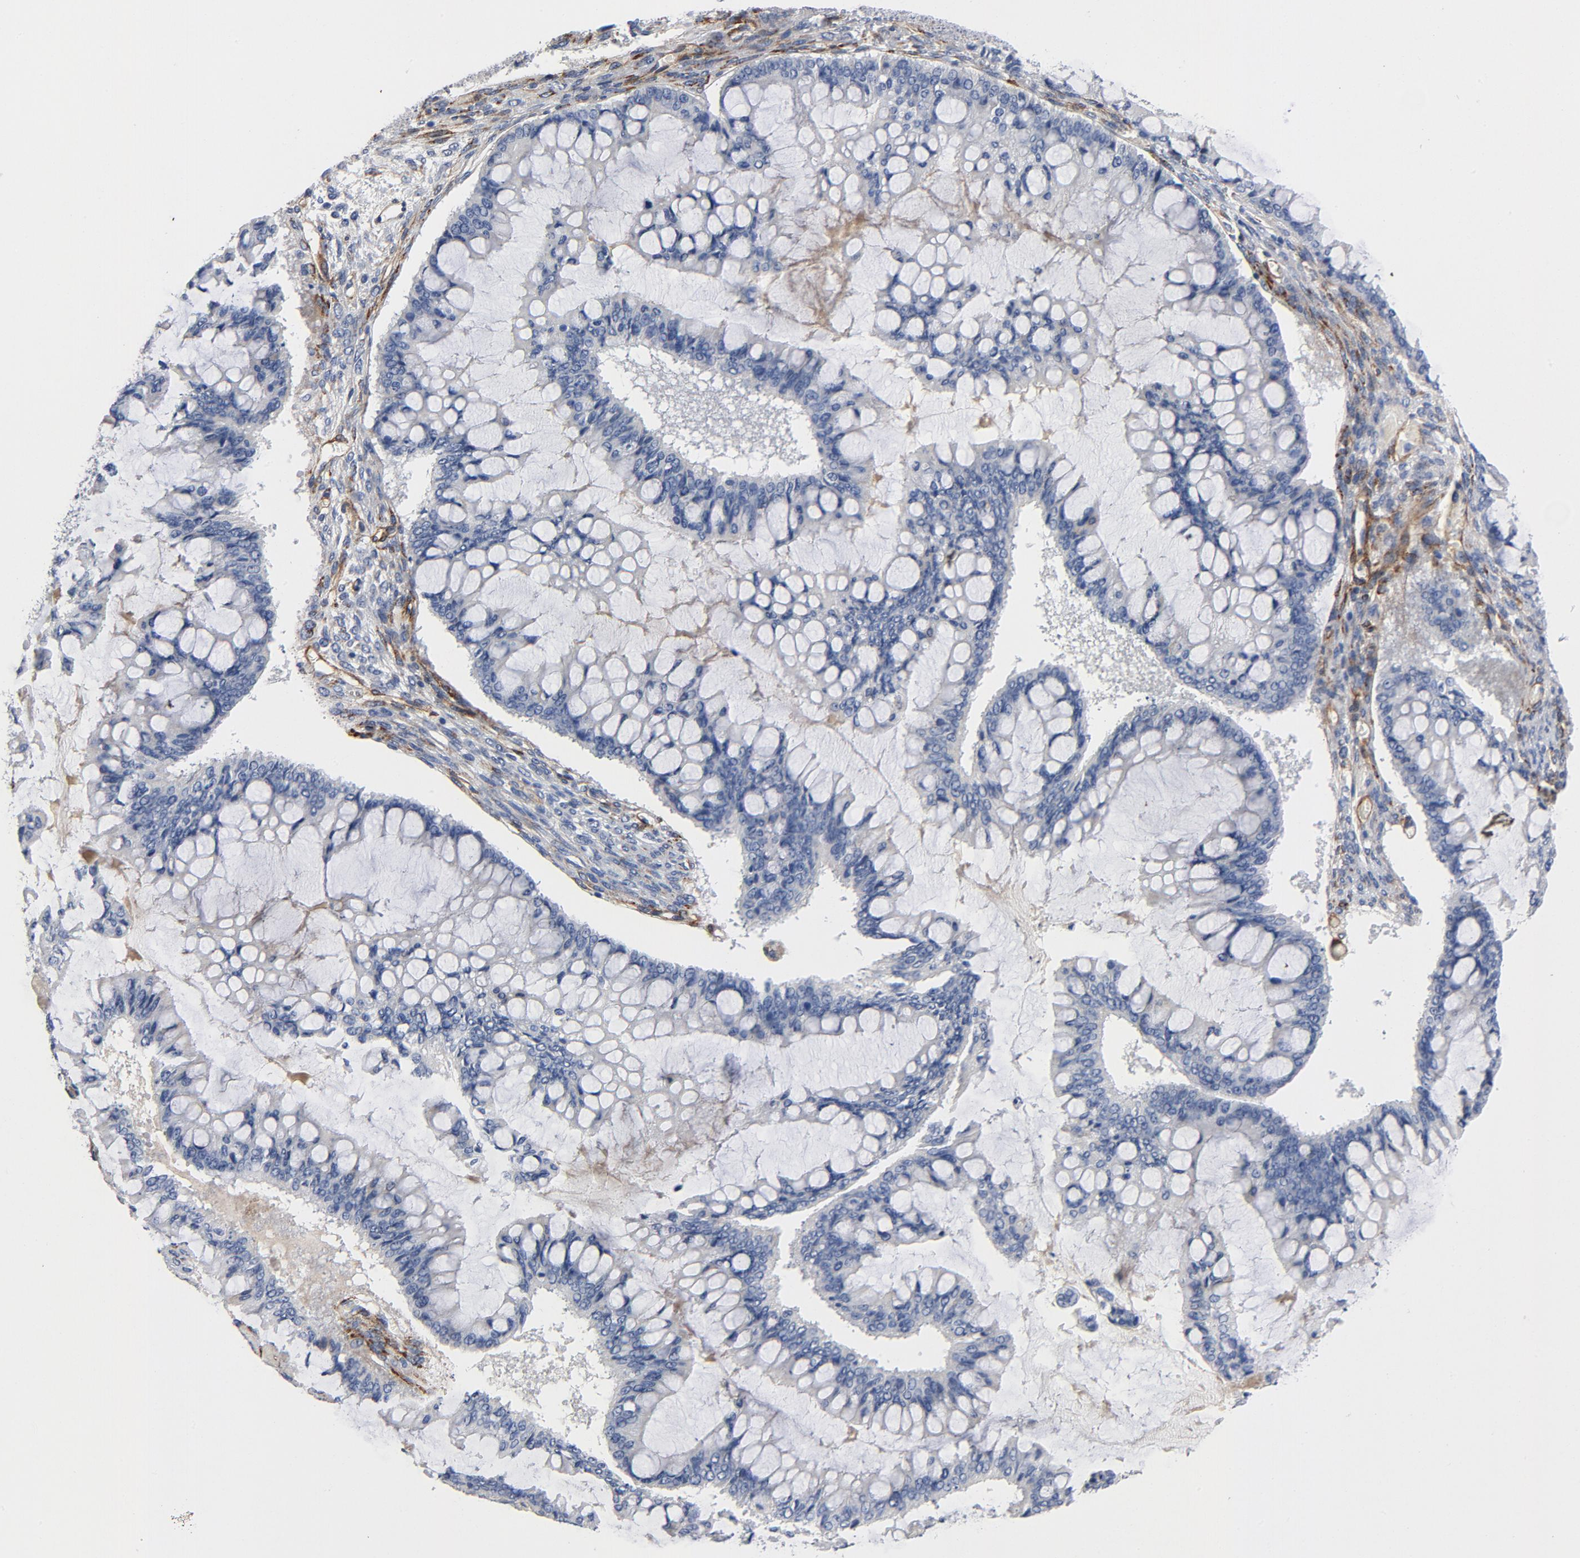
{"staining": {"intensity": "negative", "quantity": "none", "location": "none"}, "tissue": "ovarian cancer", "cell_type": "Tumor cells", "image_type": "cancer", "snomed": [{"axis": "morphology", "description": "Cystadenocarcinoma, mucinous, NOS"}, {"axis": "topography", "description": "Ovary"}], "caption": "An immunohistochemistry micrograph of ovarian cancer is shown. There is no staining in tumor cells of ovarian cancer. (Brightfield microscopy of DAB (3,3'-diaminobenzidine) IHC at high magnification).", "gene": "LAMC1", "patient": {"sex": "female", "age": 73}}